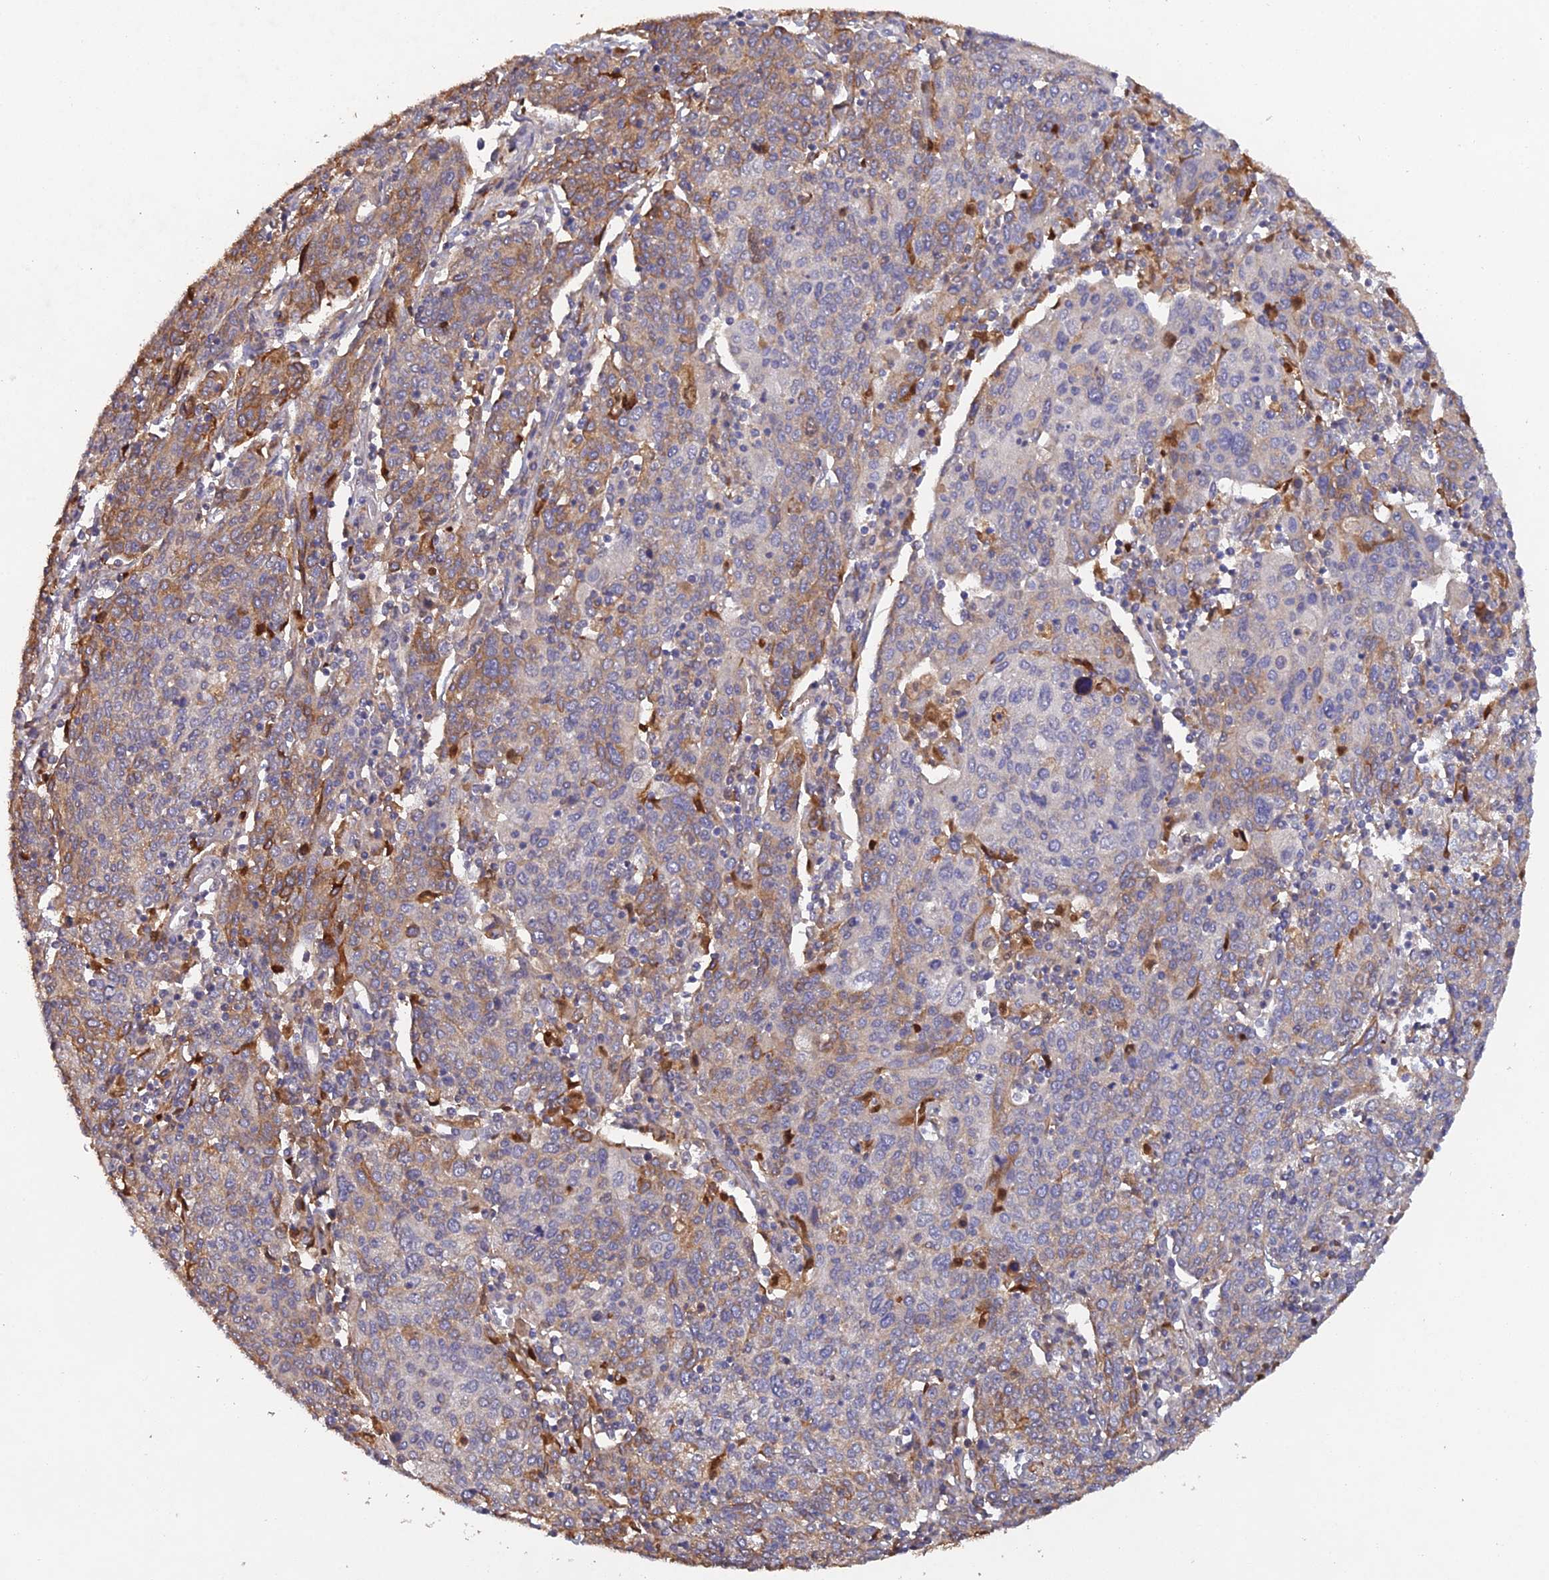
{"staining": {"intensity": "moderate", "quantity": "<25%", "location": "cytoplasmic/membranous"}, "tissue": "cervical cancer", "cell_type": "Tumor cells", "image_type": "cancer", "snomed": [{"axis": "morphology", "description": "Squamous cell carcinoma, NOS"}, {"axis": "topography", "description": "Cervix"}], "caption": "An image of cervical cancer stained for a protein shows moderate cytoplasmic/membranous brown staining in tumor cells.", "gene": "SLC39A13", "patient": {"sex": "female", "age": 67}}